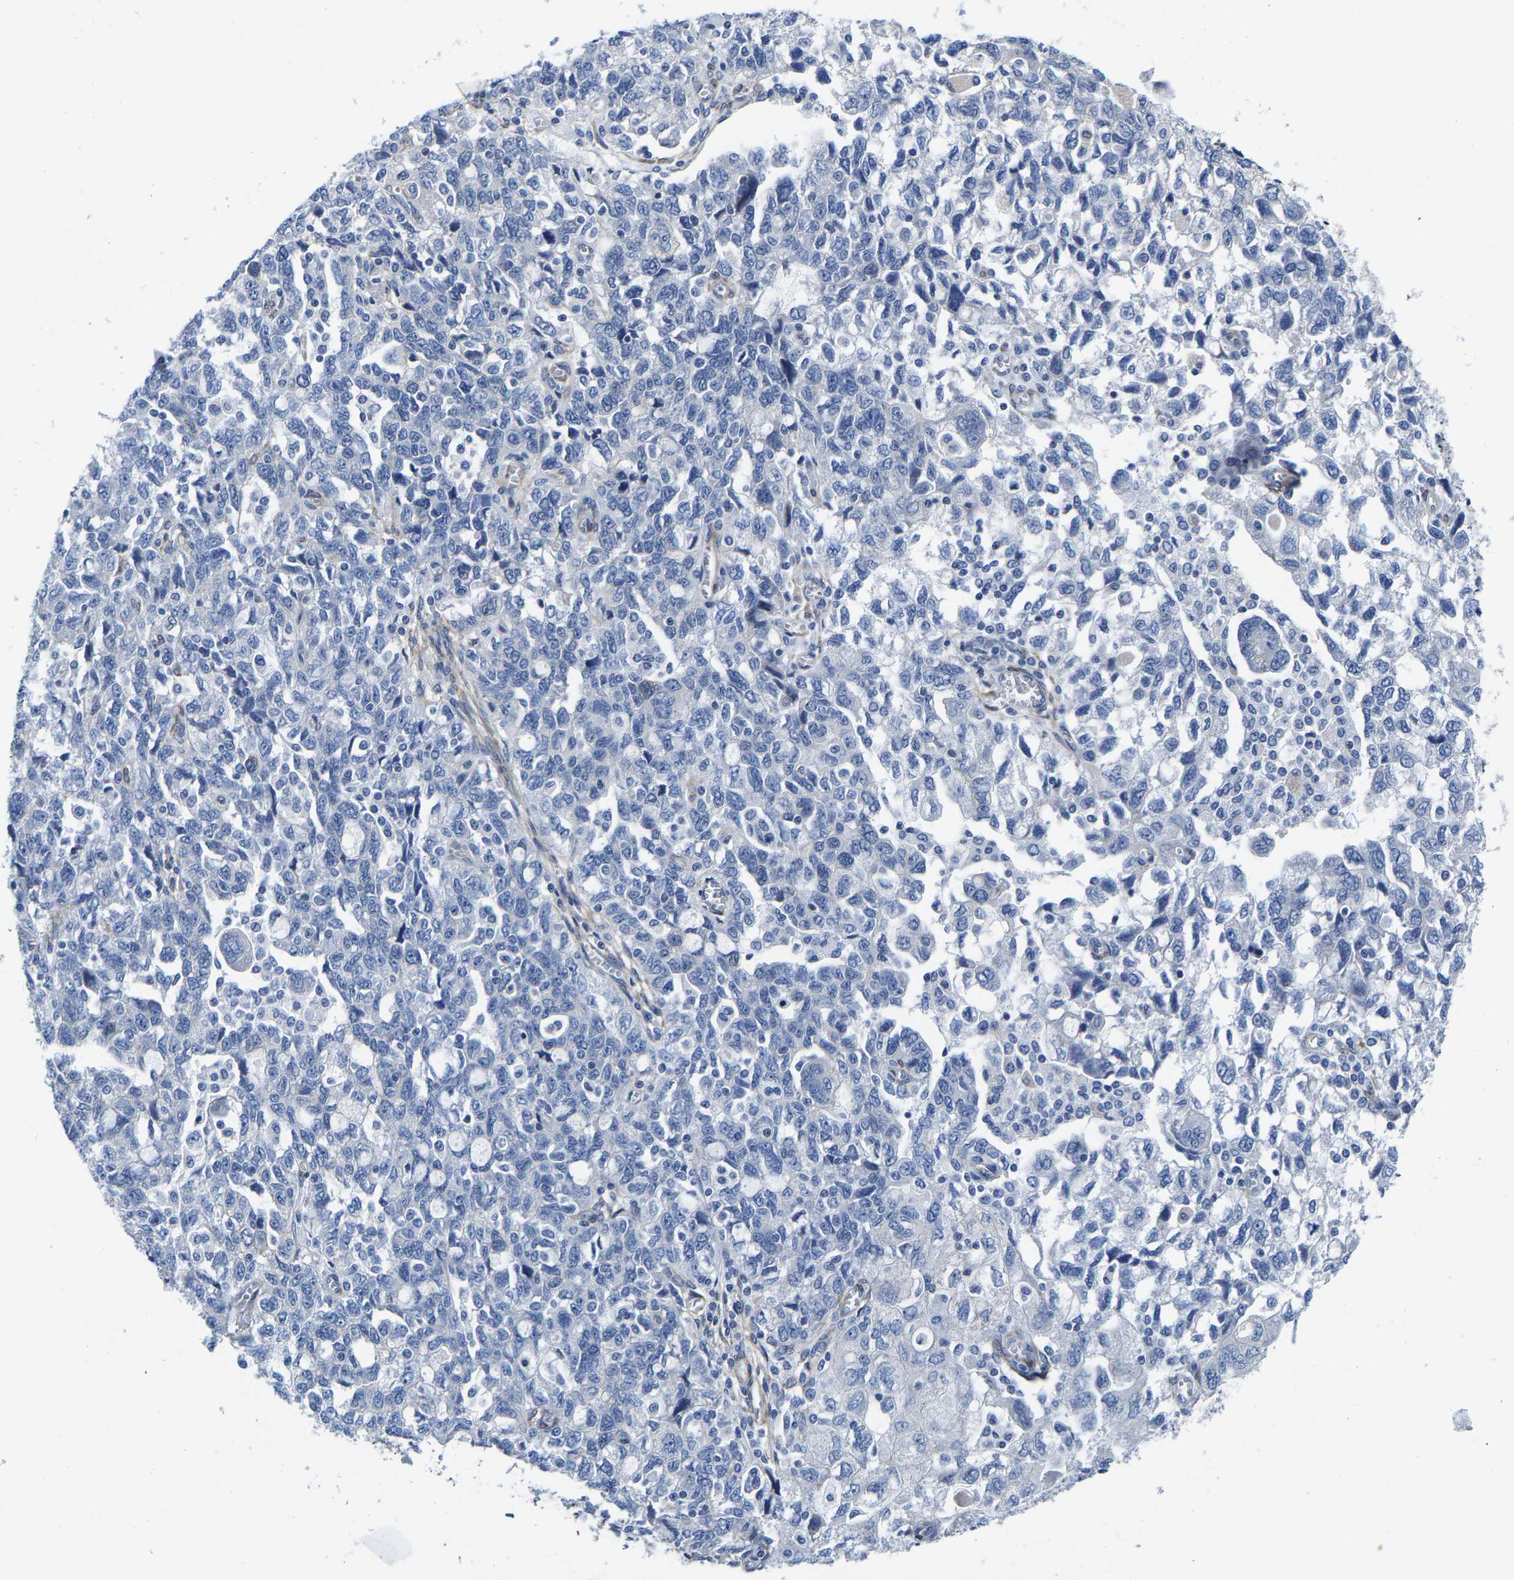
{"staining": {"intensity": "negative", "quantity": "none", "location": "none"}, "tissue": "ovarian cancer", "cell_type": "Tumor cells", "image_type": "cancer", "snomed": [{"axis": "morphology", "description": "Carcinoma, NOS"}, {"axis": "morphology", "description": "Cystadenocarcinoma, serous, NOS"}, {"axis": "topography", "description": "Ovary"}], "caption": "An IHC image of ovarian serous cystadenocarcinoma is shown. There is no staining in tumor cells of ovarian serous cystadenocarcinoma. (DAB (3,3'-diaminobenzidine) immunohistochemistry (IHC) with hematoxylin counter stain).", "gene": "DSCAM", "patient": {"sex": "female", "age": 69}}